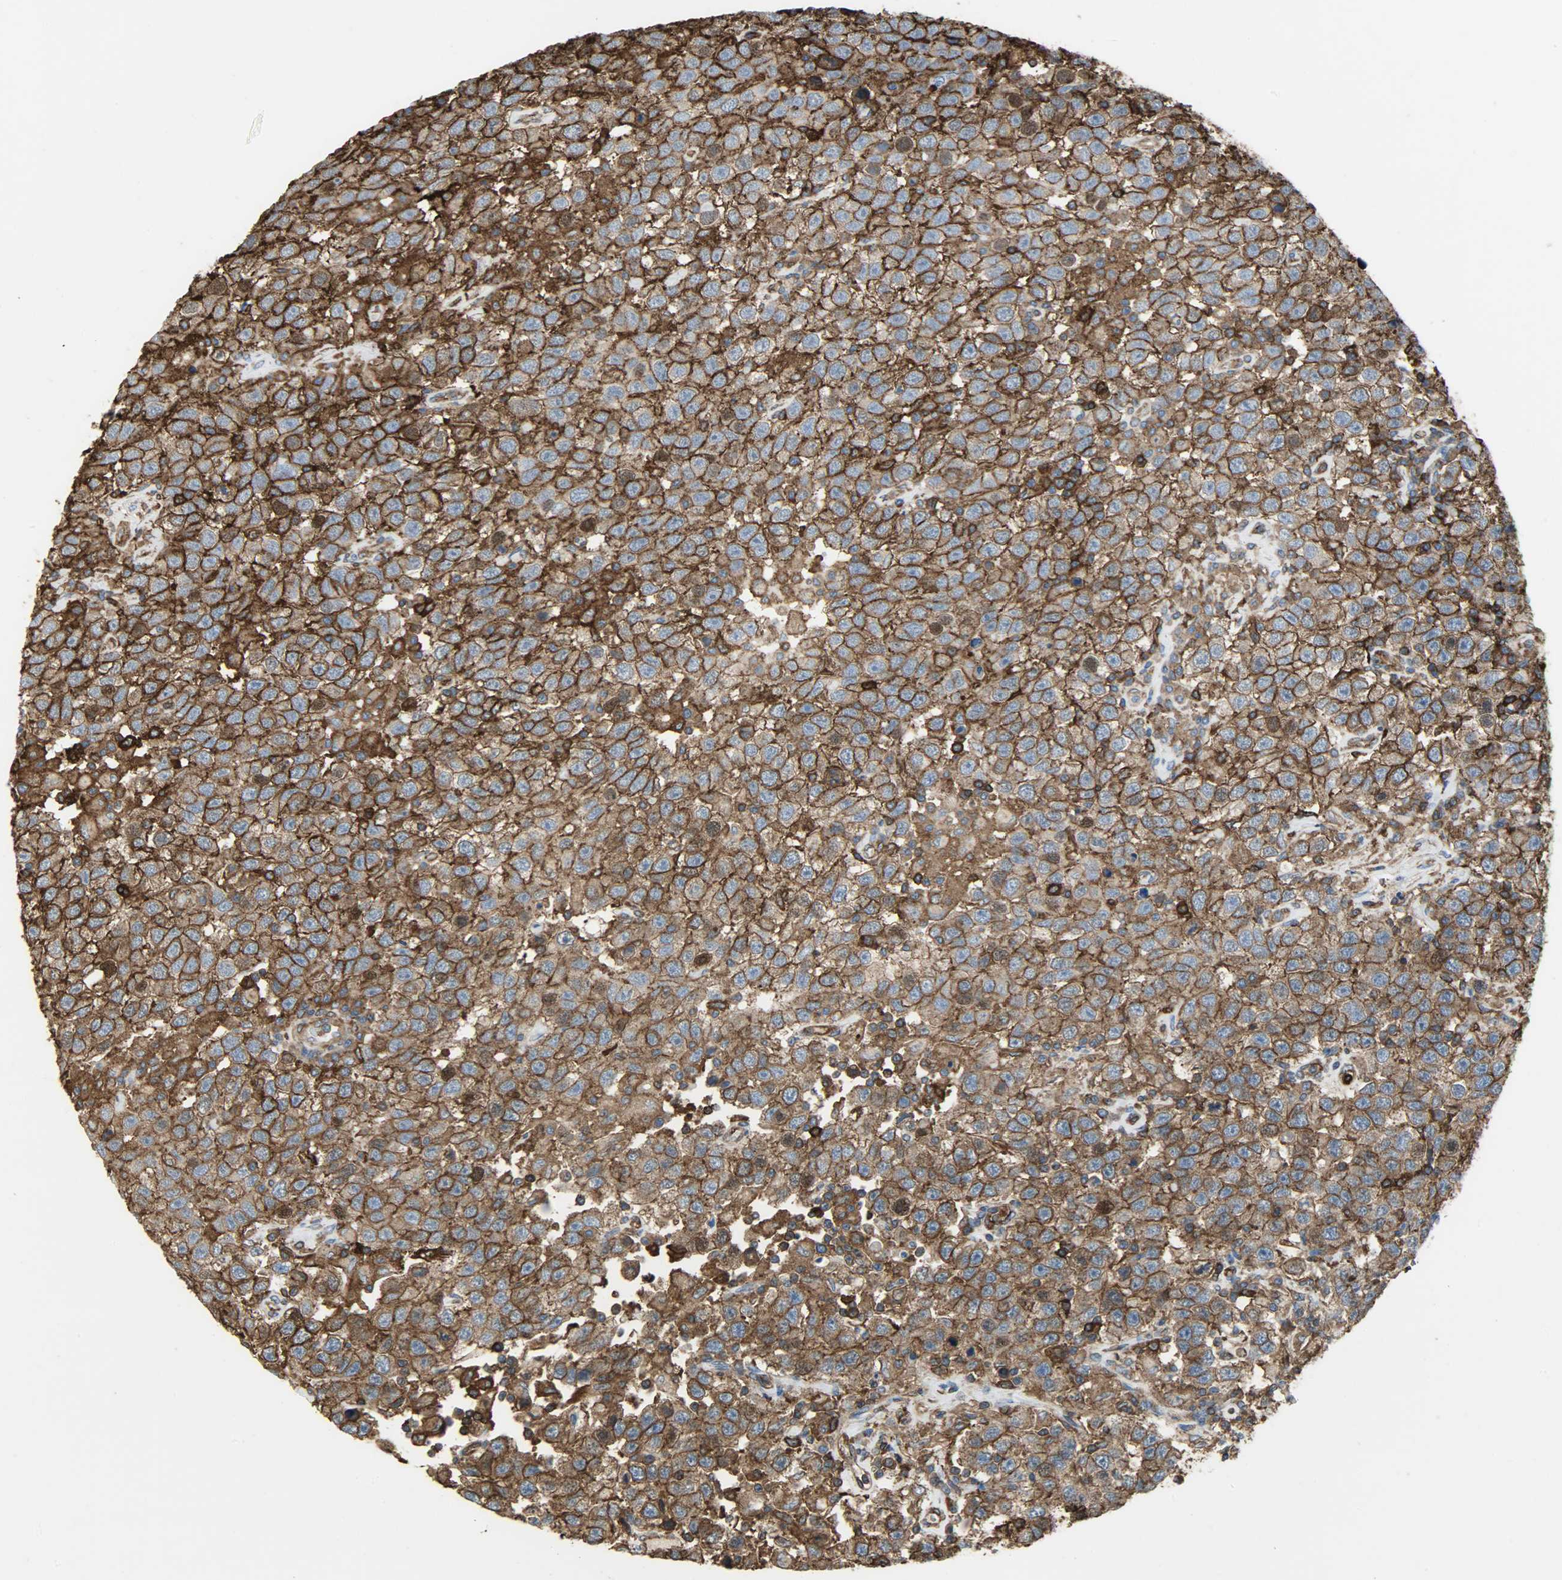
{"staining": {"intensity": "strong", "quantity": ">75%", "location": "cytoplasmic/membranous"}, "tissue": "testis cancer", "cell_type": "Tumor cells", "image_type": "cancer", "snomed": [{"axis": "morphology", "description": "Seminoma, NOS"}, {"axis": "topography", "description": "Testis"}], "caption": "Strong cytoplasmic/membranous protein expression is present in approximately >75% of tumor cells in testis cancer.", "gene": "VASP", "patient": {"sex": "male", "age": 41}}